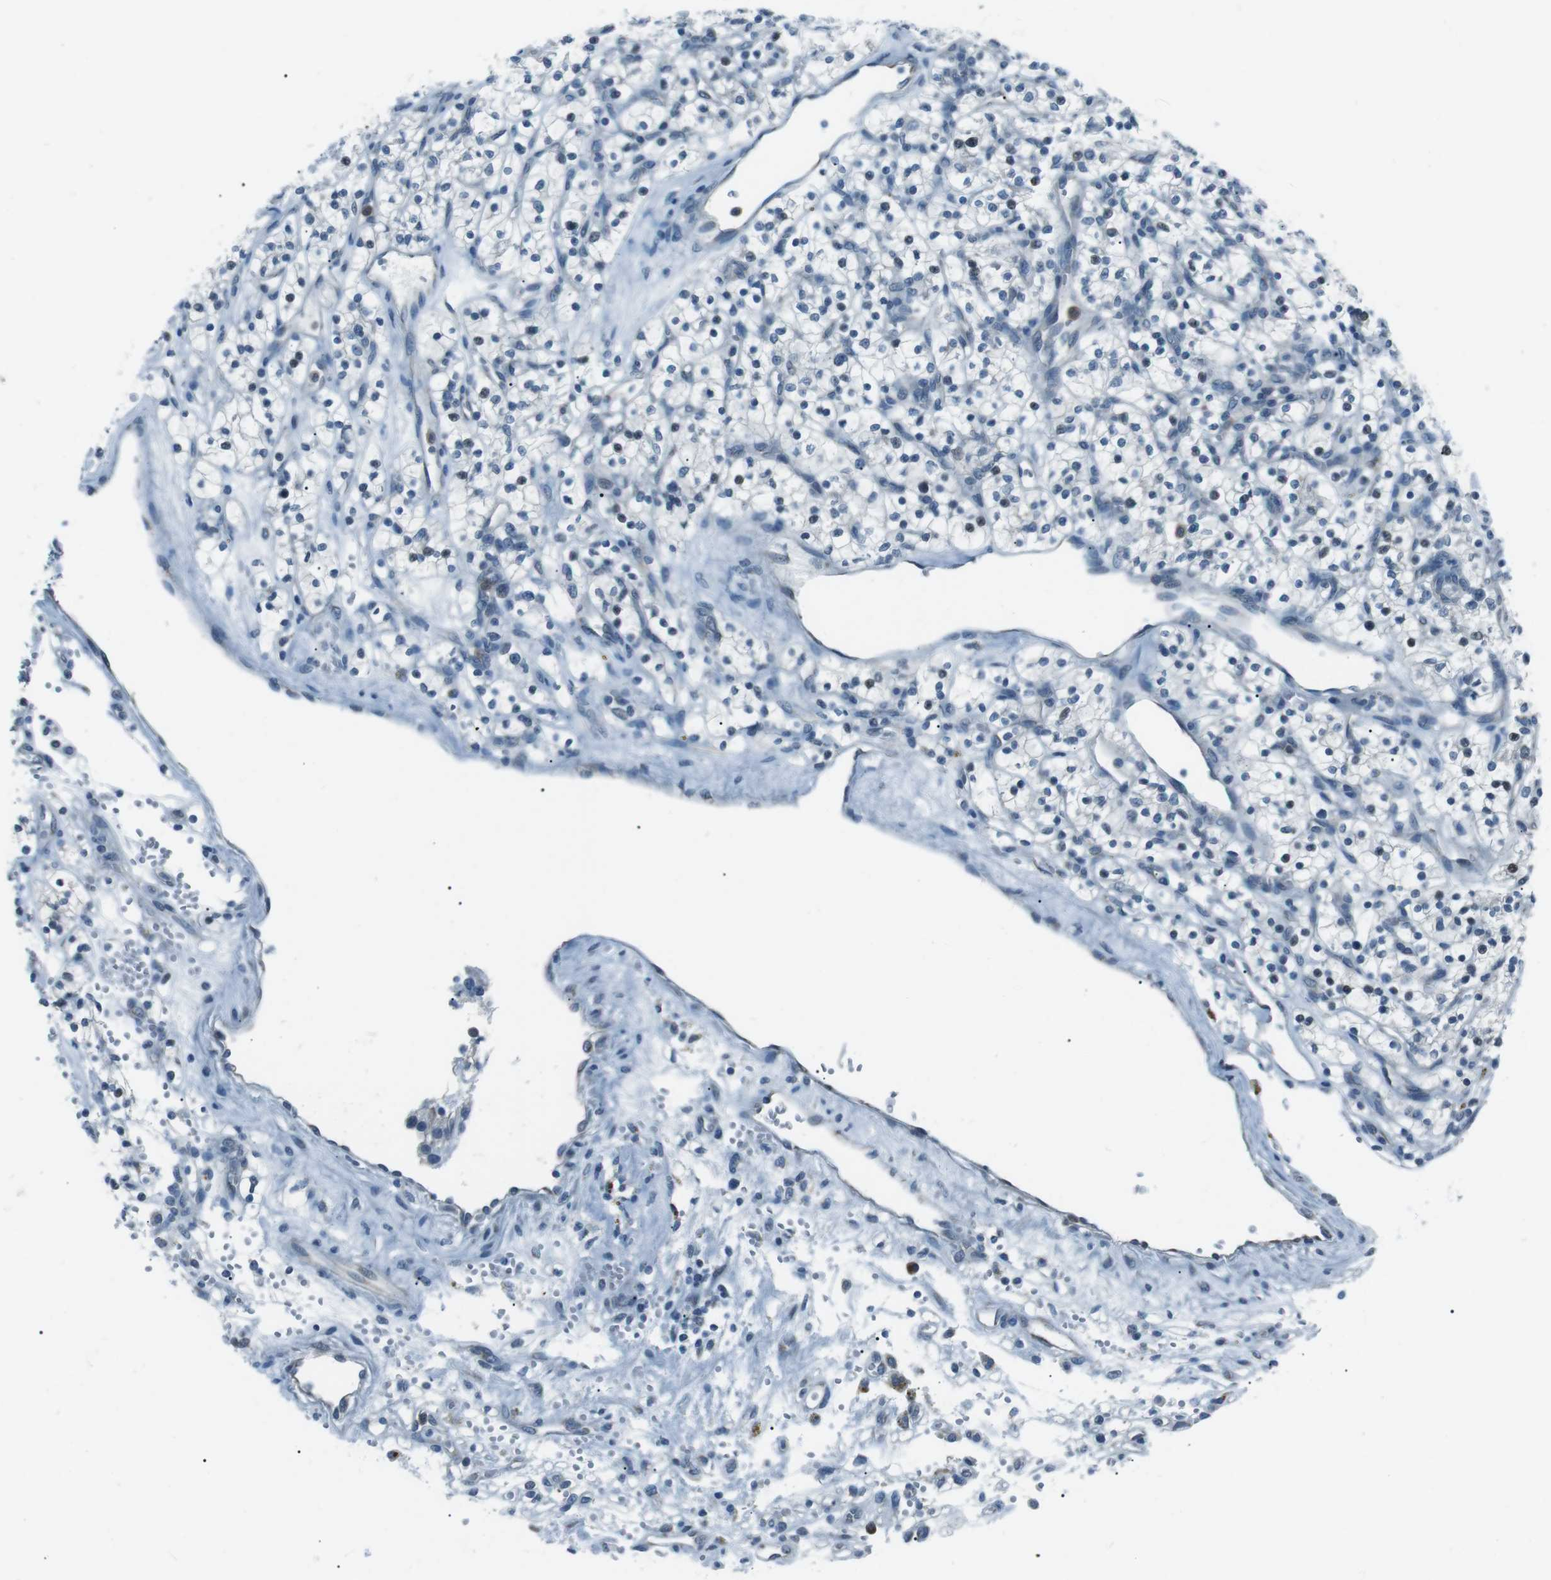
{"staining": {"intensity": "negative", "quantity": "none", "location": "none"}, "tissue": "renal cancer", "cell_type": "Tumor cells", "image_type": "cancer", "snomed": [{"axis": "morphology", "description": "Adenocarcinoma, NOS"}, {"axis": "topography", "description": "Kidney"}], "caption": "The photomicrograph displays no staining of tumor cells in renal cancer.", "gene": "SERPINB2", "patient": {"sex": "female", "age": 57}}